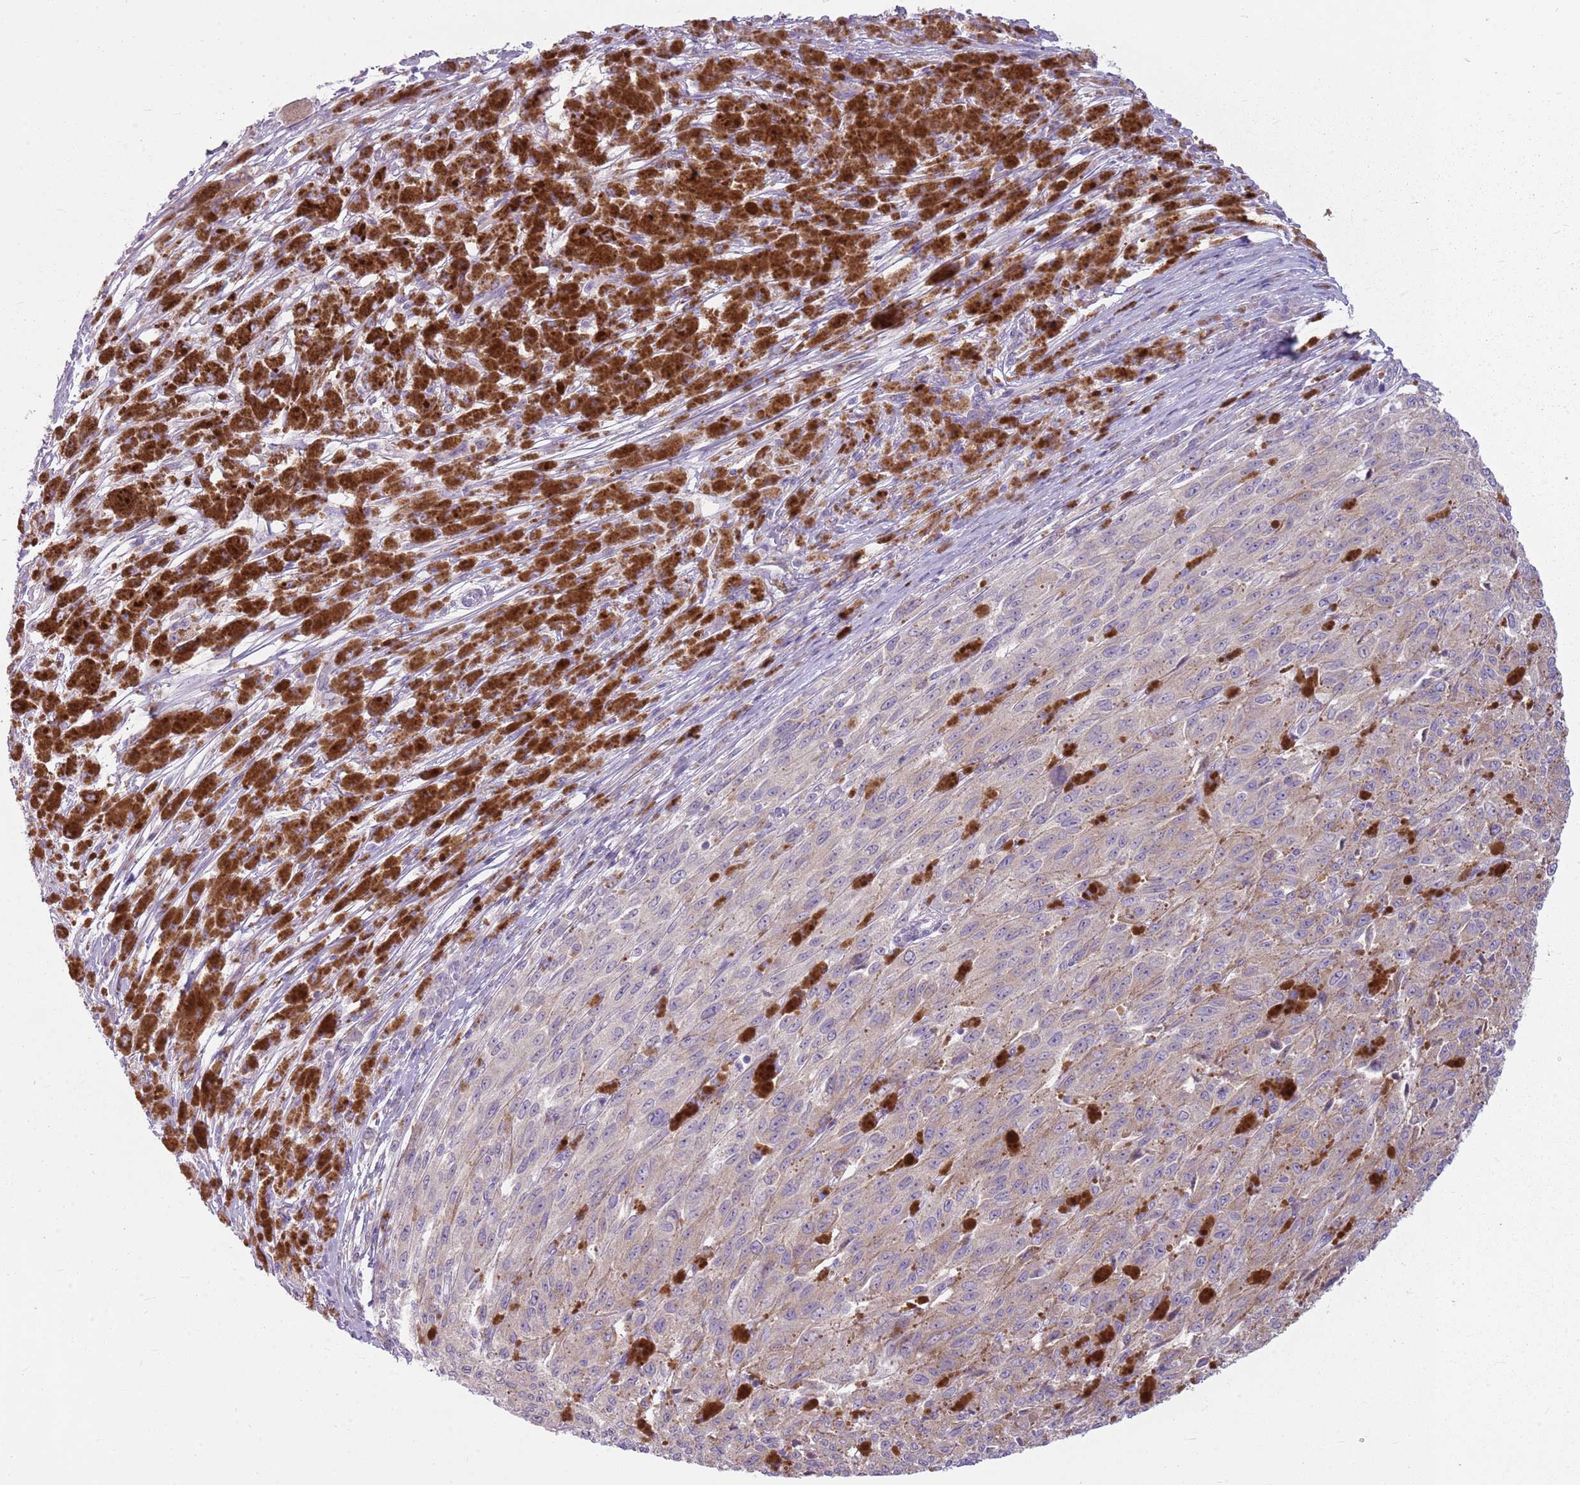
{"staining": {"intensity": "weak", "quantity": "<25%", "location": "cytoplasmic/membranous"}, "tissue": "melanoma", "cell_type": "Tumor cells", "image_type": "cancer", "snomed": [{"axis": "morphology", "description": "Malignant melanoma, NOS"}, {"axis": "topography", "description": "Skin"}], "caption": "Immunohistochemistry photomicrograph of human malignant melanoma stained for a protein (brown), which demonstrates no expression in tumor cells.", "gene": "HSPA14", "patient": {"sex": "female", "age": 52}}